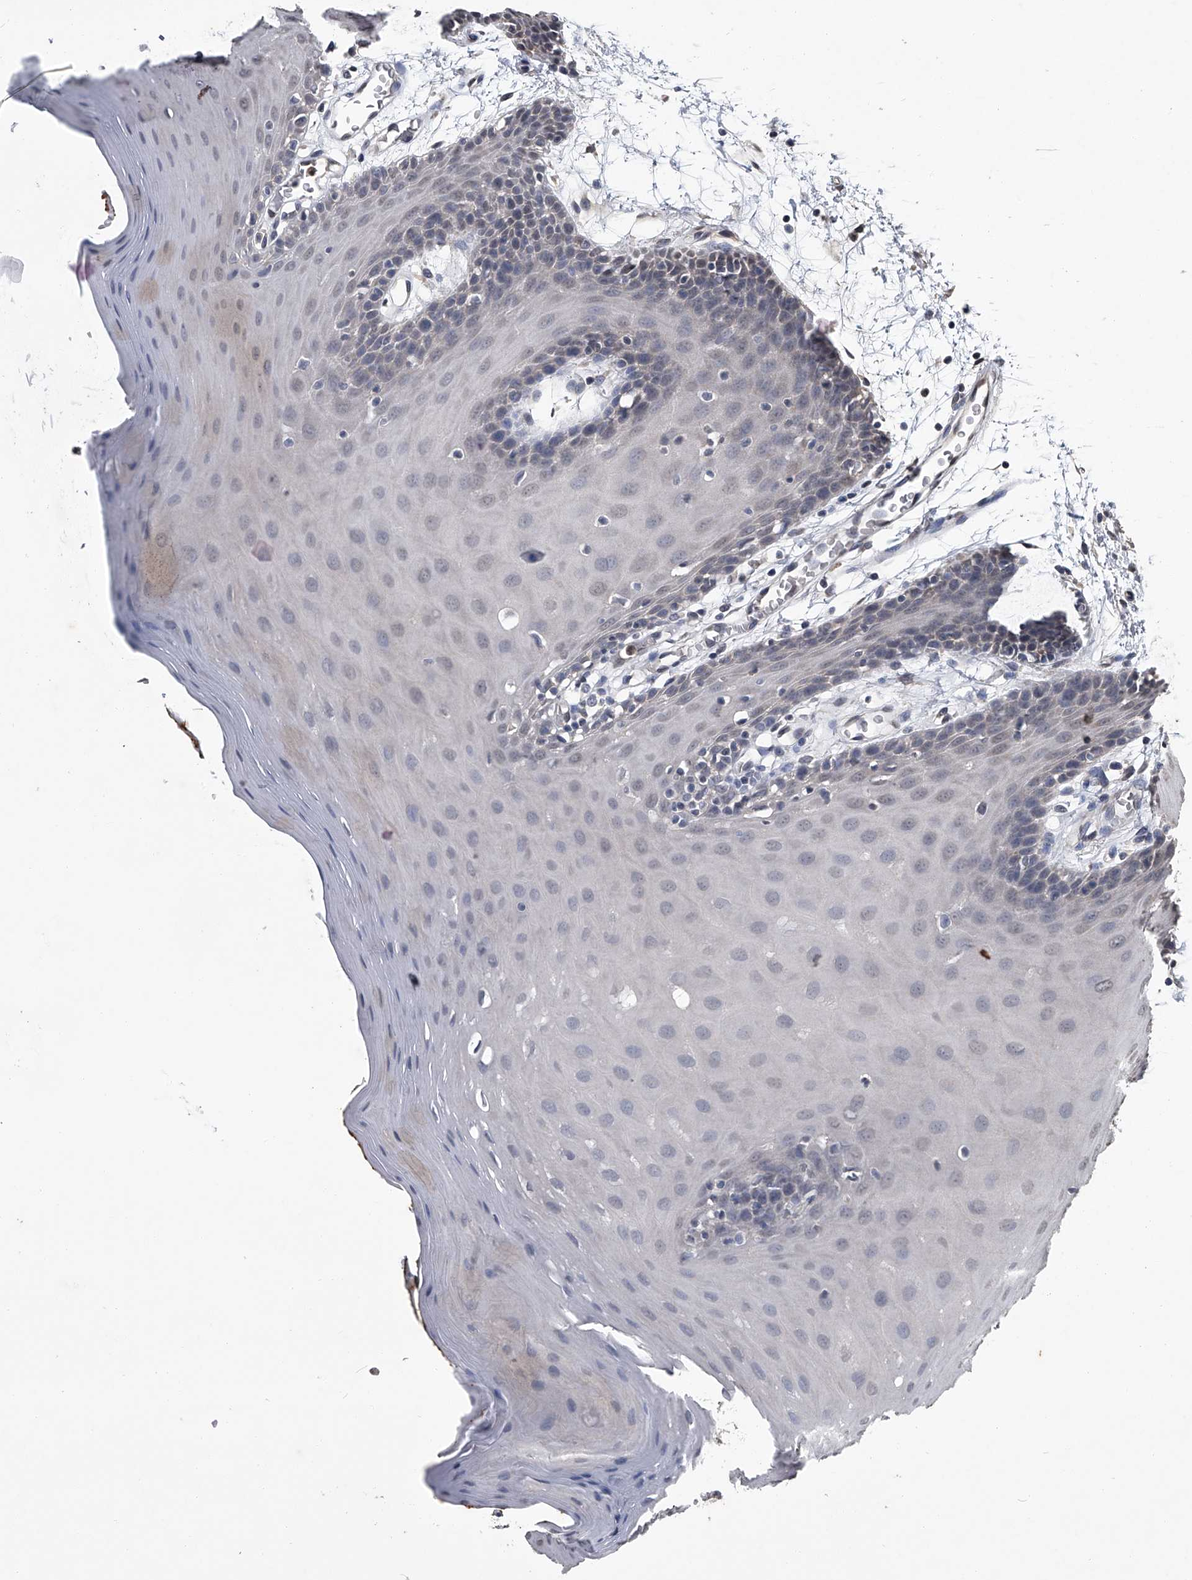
{"staining": {"intensity": "negative", "quantity": "none", "location": "none"}, "tissue": "oral mucosa", "cell_type": "Squamous epithelial cells", "image_type": "normal", "snomed": [{"axis": "morphology", "description": "Normal tissue, NOS"}, {"axis": "morphology", "description": "Squamous cell carcinoma, NOS"}, {"axis": "topography", "description": "Skeletal muscle"}, {"axis": "topography", "description": "Oral tissue"}, {"axis": "topography", "description": "Salivary gland"}, {"axis": "topography", "description": "Head-Neck"}], "caption": "IHC image of normal oral mucosa: oral mucosa stained with DAB (3,3'-diaminobenzidine) reveals no significant protein staining in squamous epithelial cells.", "gene": "TSNAX", "patient": {"sex": "male", "age": 54}}